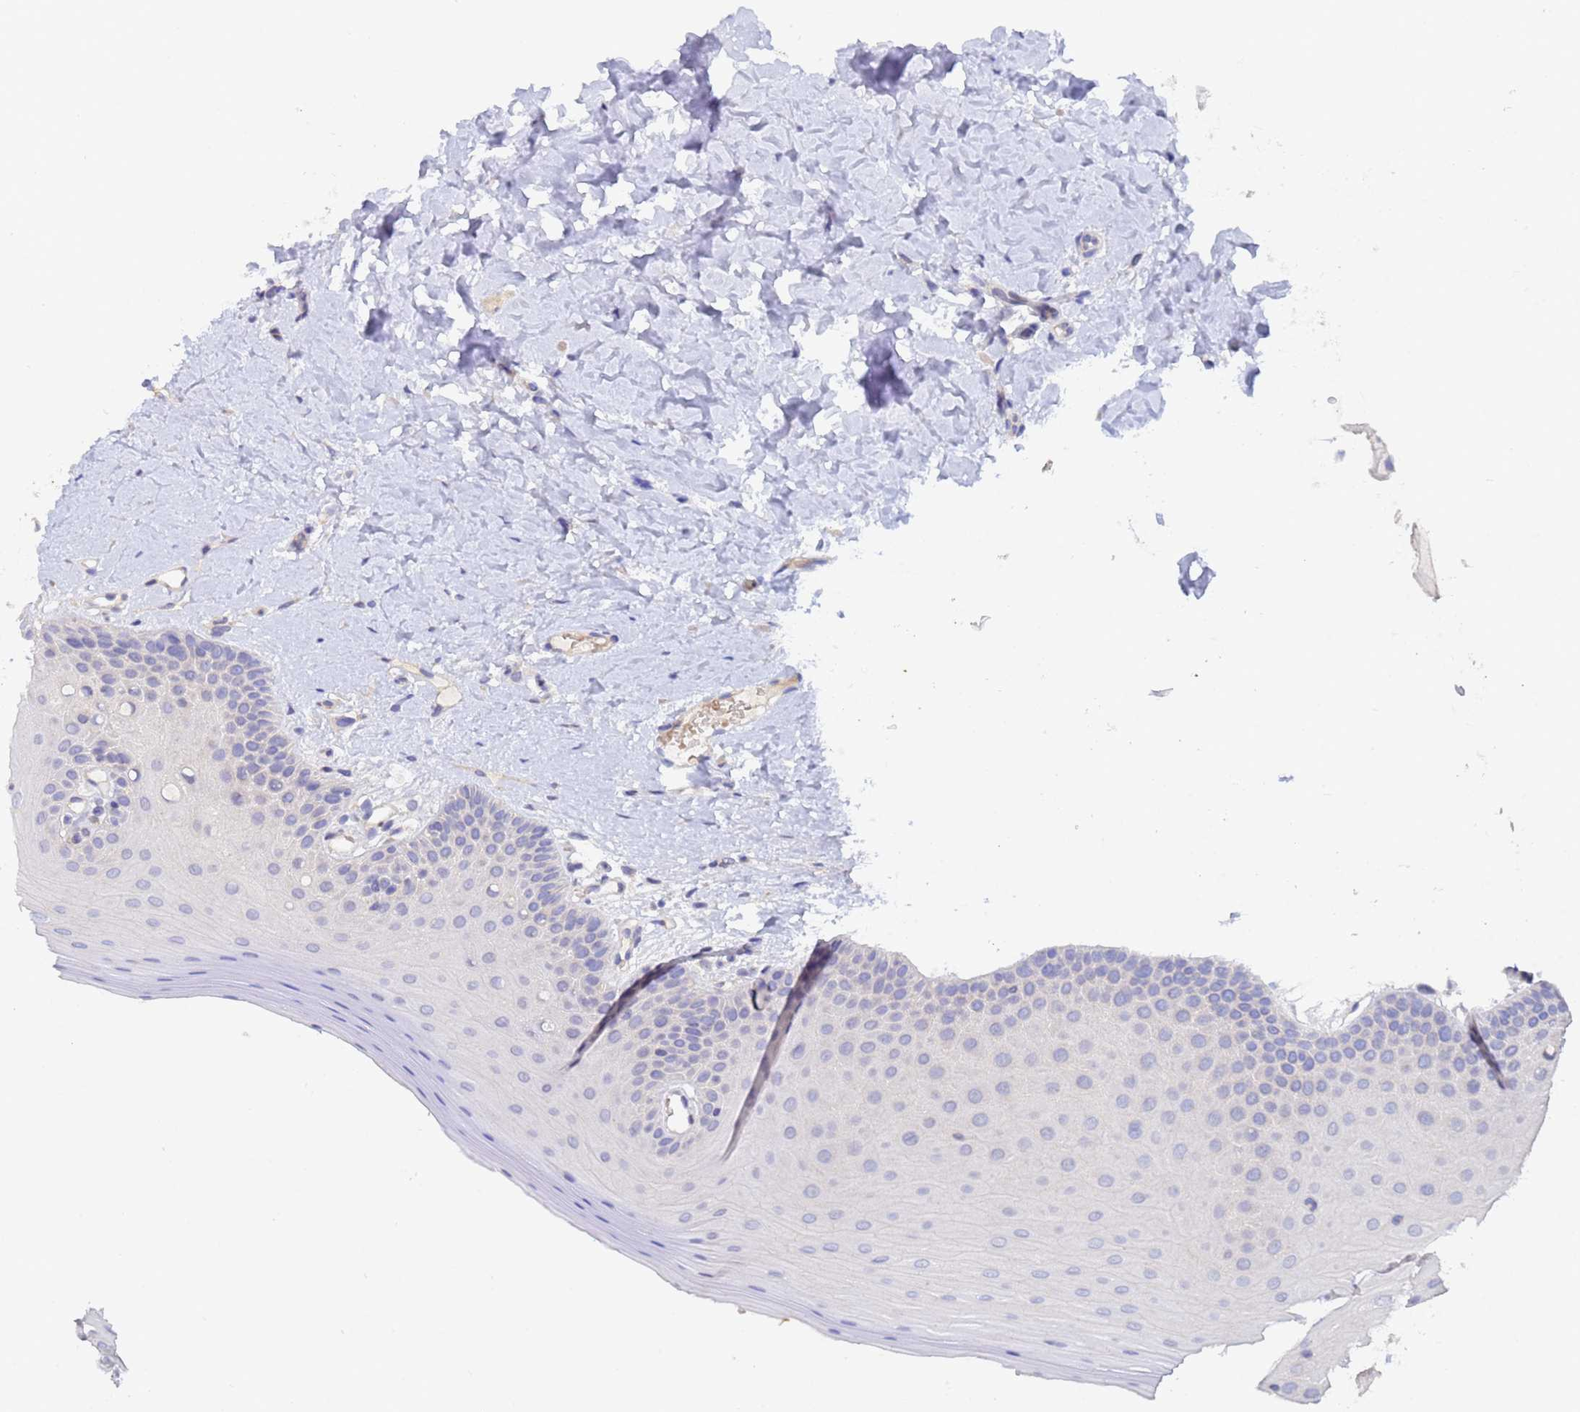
{"staining": {"intensity": "weak", "quantity": "<25%", "location": "cytoplasmic/membranous"}, "tissue": "oral mucosa", "cell_type": "Squamous epithelial cells", "image_type": "normal", "snomed": [{"axis": "morphology", "description": "Normal tissue, NOS"}, {"axis": "topography", "description": "Oral tissue"}], "caption": "An immunohistochemistry photomicrograph of unremarkable oral mucosa is shown. There is no staining in squamous epithelial cells of oral mucosa.", "gene": "IHO1", "patient": {"sex": "female", "age": 67}}